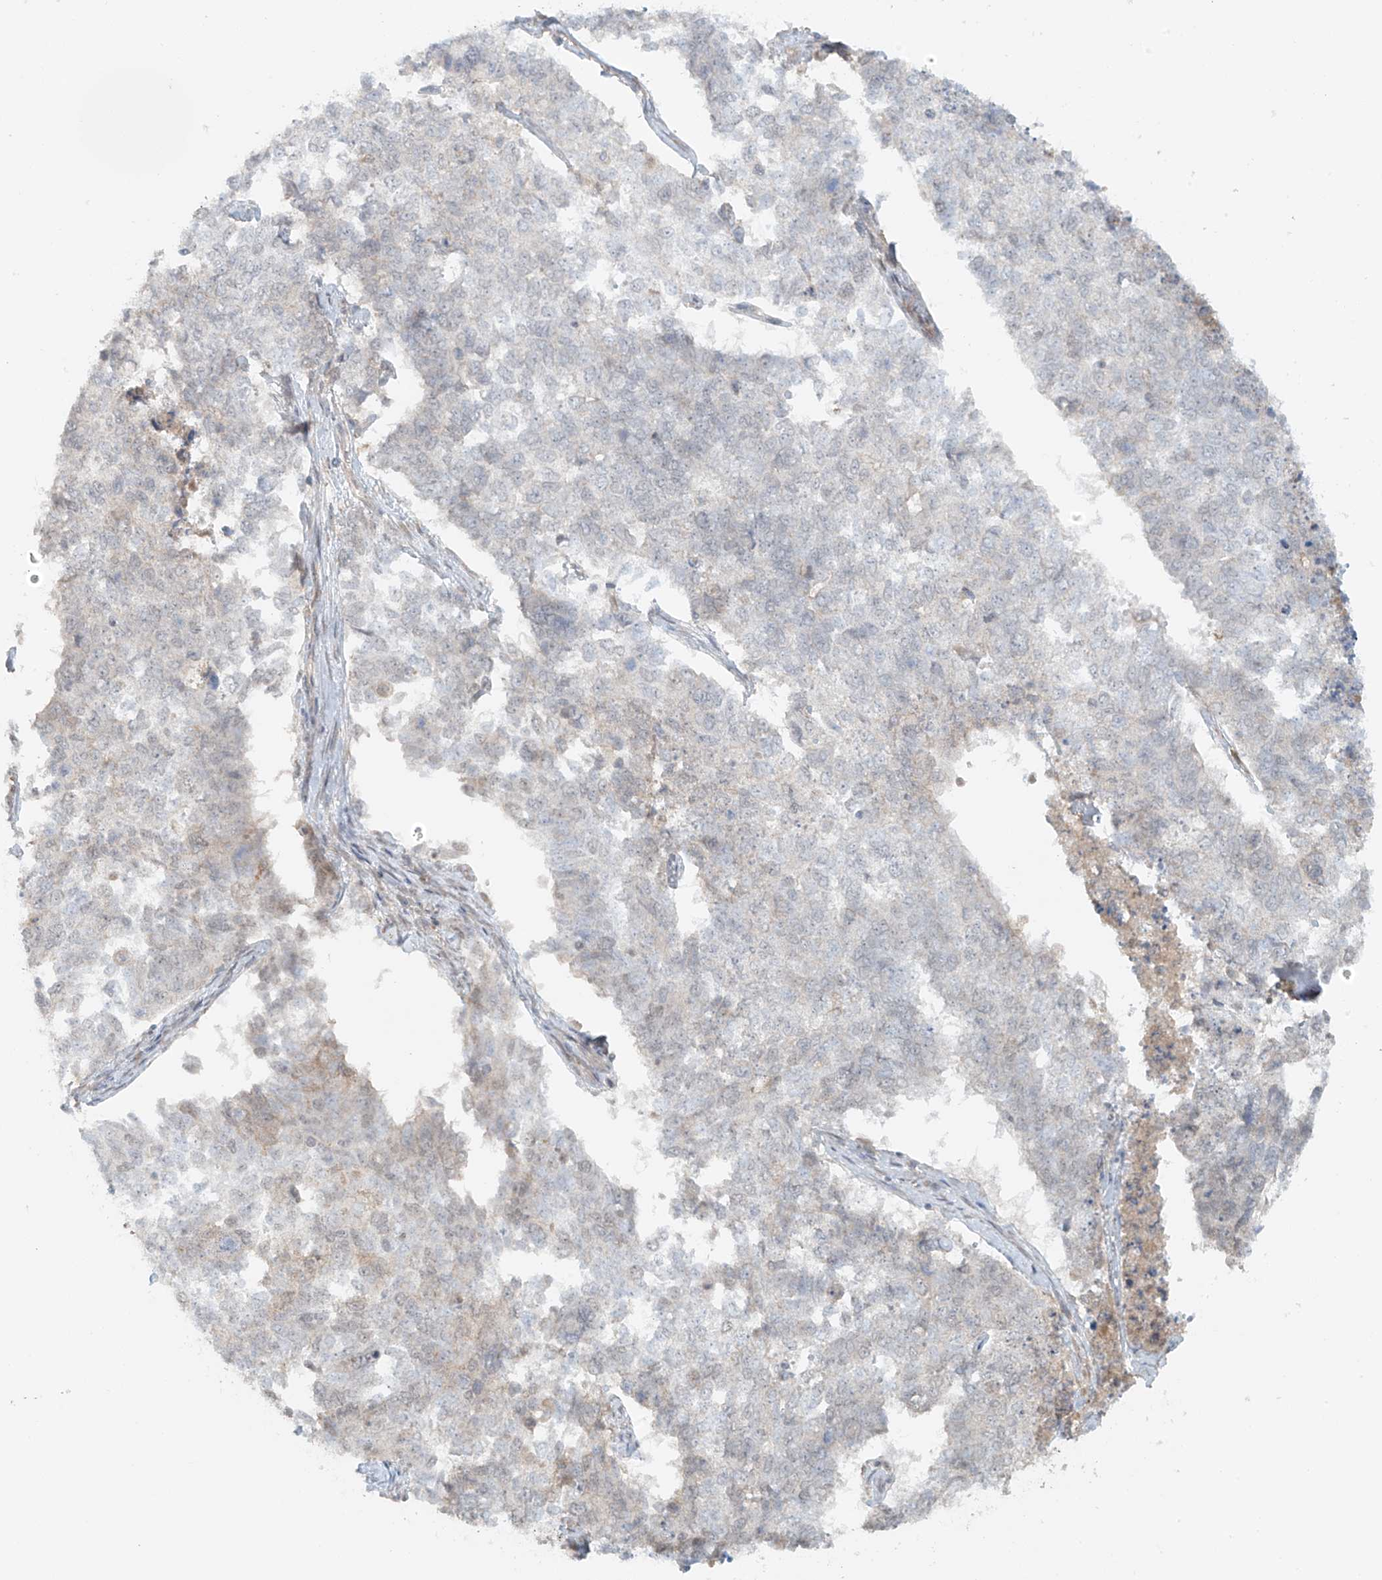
{"staining": {"intensity": "weak", "quantity": "<25%", "location": "cytoplasmic/membranous"}, "tissue": "cervical cancer", "cell_type": "Tumor cells", "image_type": "cancer", "snomed": [{"axis": "morphology", "description": "Squamous cell carcinoma, NOS"}, {"axis": "topography", "description": "Cervix"}], "caption": "Tumor cells show no significant staining in cervical squamous cell carcinoma.", "gene": "ABCD1", "patient": {"sex": "female", "age": 63}}